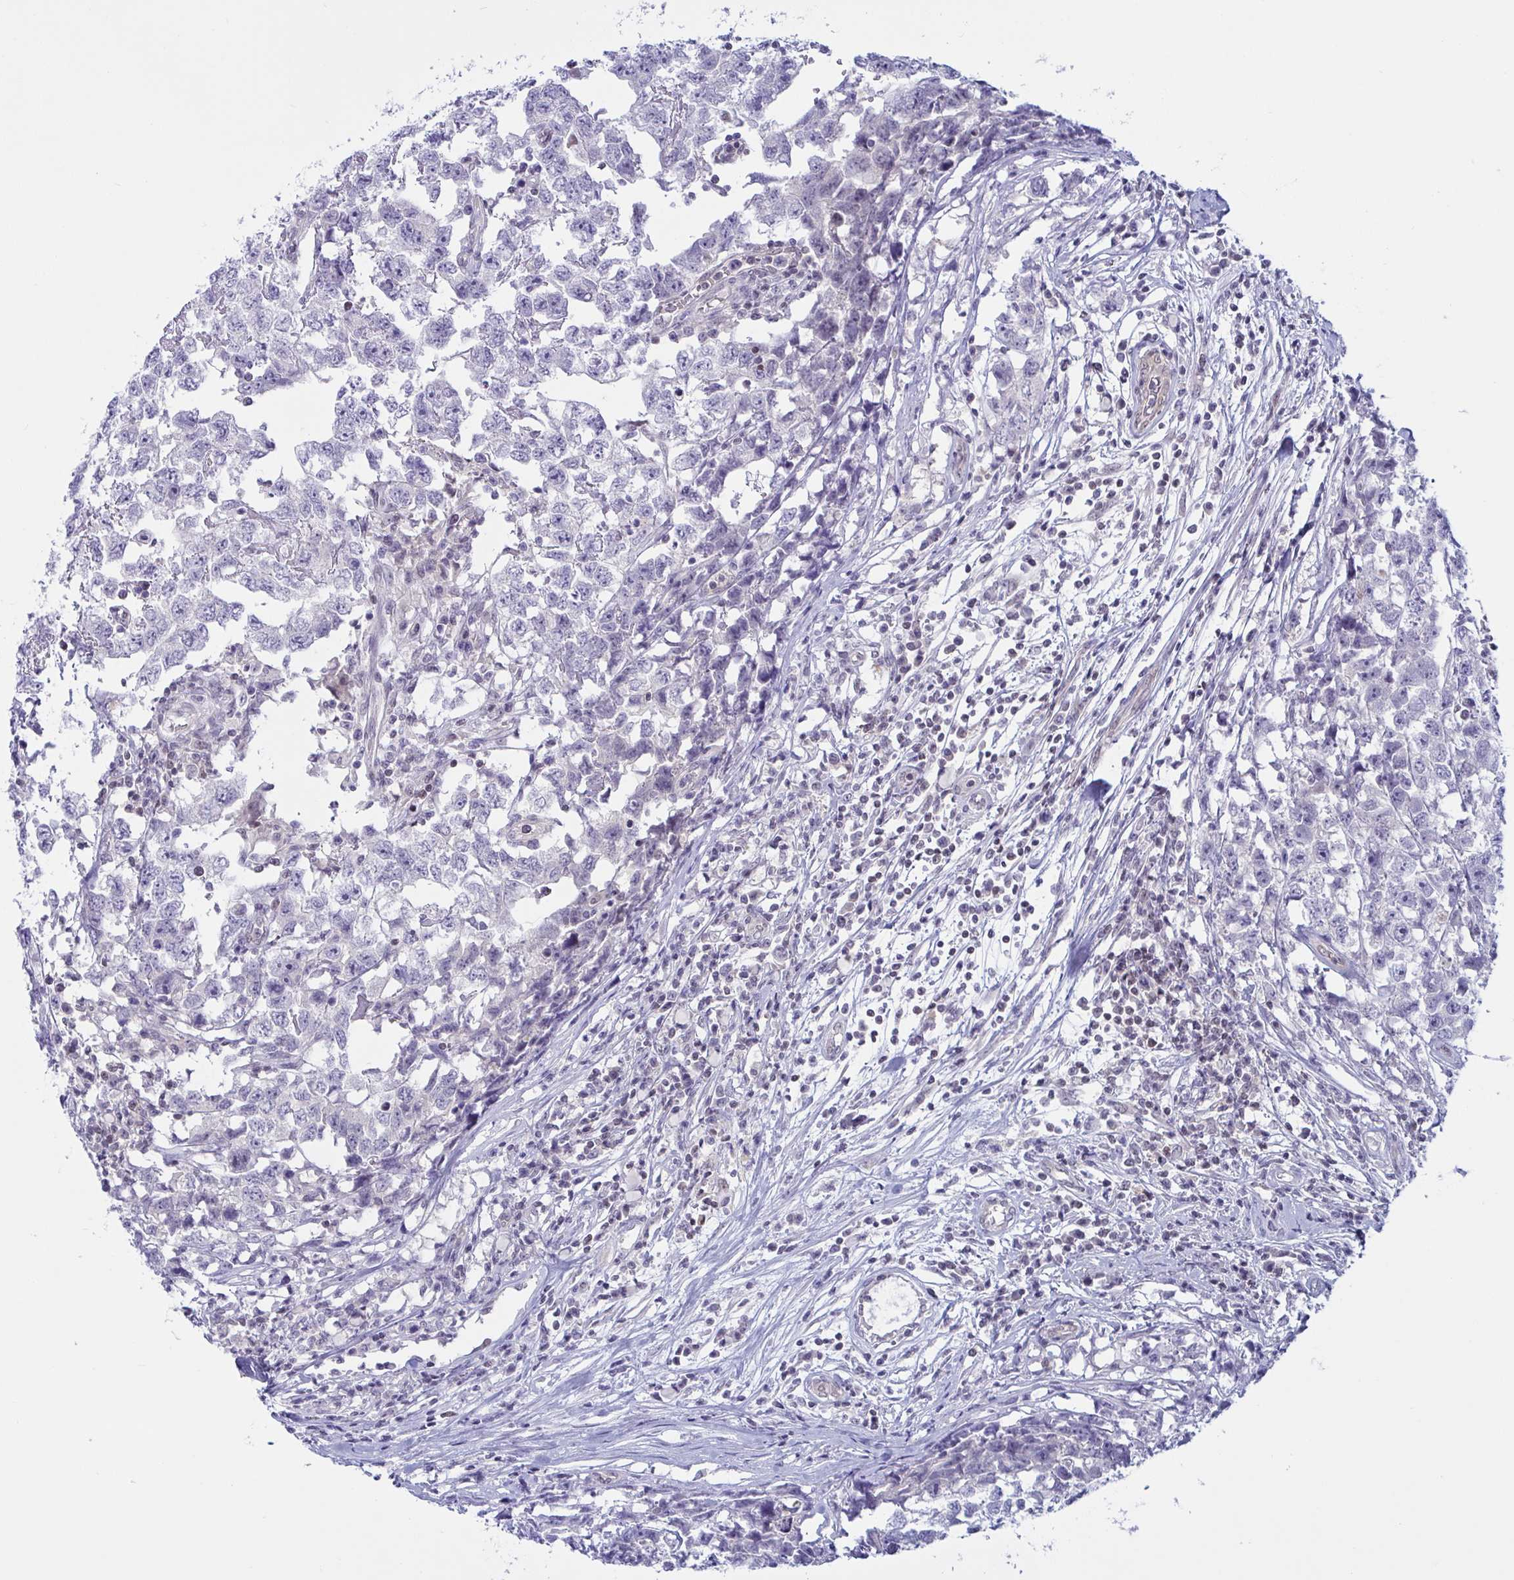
{"staining": {"intensity": "negative", "quantity": "none", "location": "none"}, "tissue": "testis cancer", "cell_type": "Tumor cells", "image_type": "cancer", "snomed": [{"axis": "morphology", "description": "Carcinoma, Embryonal, NOS"}, {"axis": "topography", "description": "Testis"}], "caption": "Tumor cells are negative for protein expression in human embryonal carcinoma (testis).", "gene": "TSN", "patient": {"sex": "male", "age": 22}}